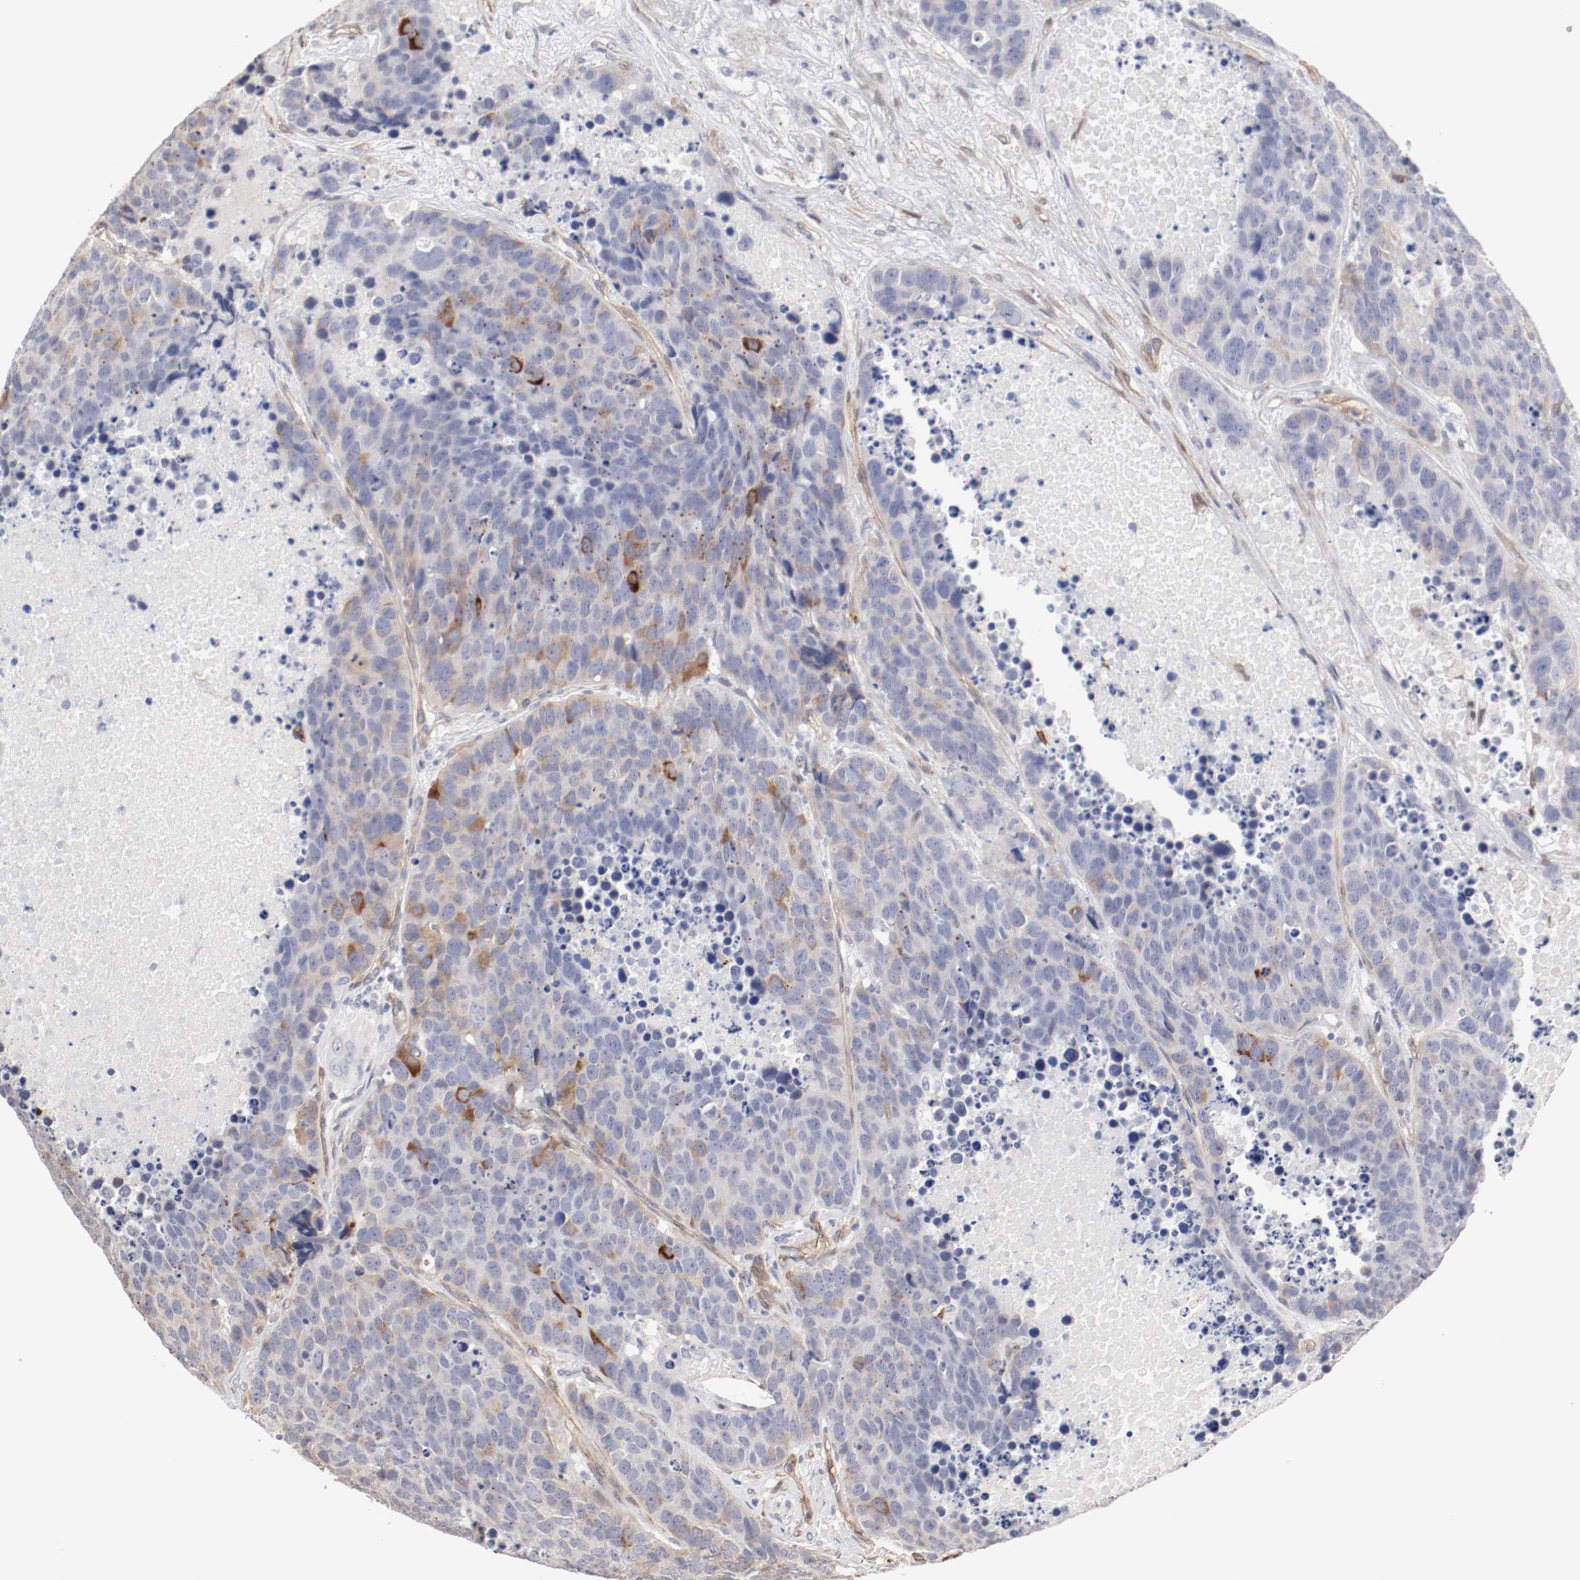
{"staining": {"intensity": "moderate", "quantity": "<25%", "location": "cytoplasmic/membranous"}, "tissue": "carcinoid", "cell_type": "Tumor cells", "image_type": "cancer", "snomed": [{"axis": "morphology", "description": "Carcinoid, malignant, NOS"}, {"axis": "topography", "description": "Lung"}], "caption": "An image showing moderate cytoplasmic/membranous staining in about <25% of tumor cells in carcinoid (malignant), as visualized by brown immunohistochemical staining.", "gene": "MAGED4", "patient": {"sex": "male", "age": 60}}